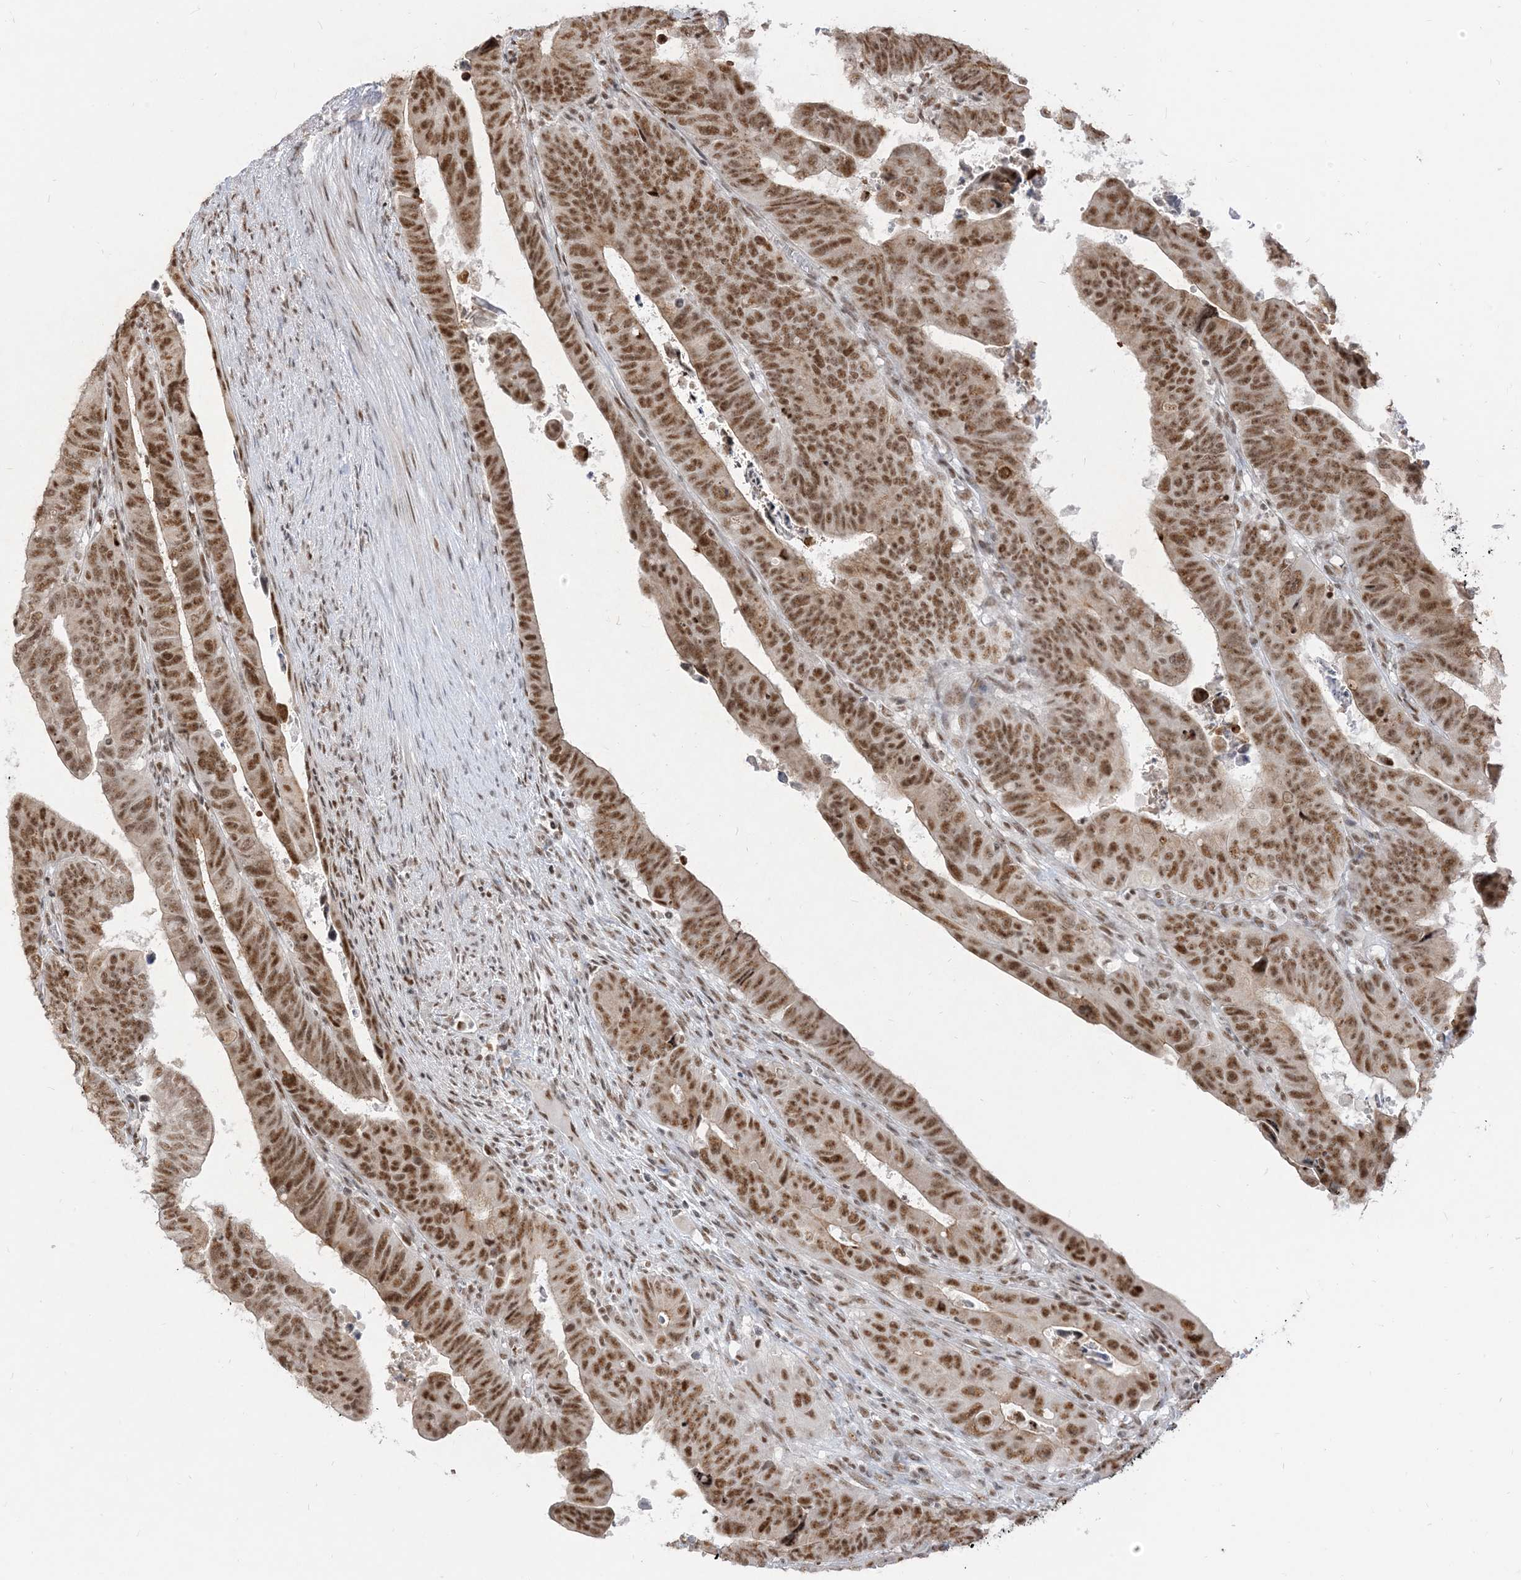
{"staining": {"intensity": "moderate", "quantity": ">75%", "location": "nuclear"}, "tissue": "colorectal cancer", "cell_type": "Tumor cells", "image_type": "cancer", "snomed": [{"axis": "morphology", "description": "Normal tissue, NOS"}, {"axis": "morphology", "description": "Adenocarcinoma, NOS"}, {"axis": "topography", "description": "Rectum"}], "caption": "Moderate nuclear positivity for a protein is appreciated in about >75% of tumor cells of colorectal cancer using IHC.", "gene": "ARGLU1", "patient": {"sex": "female", "age": 65}}